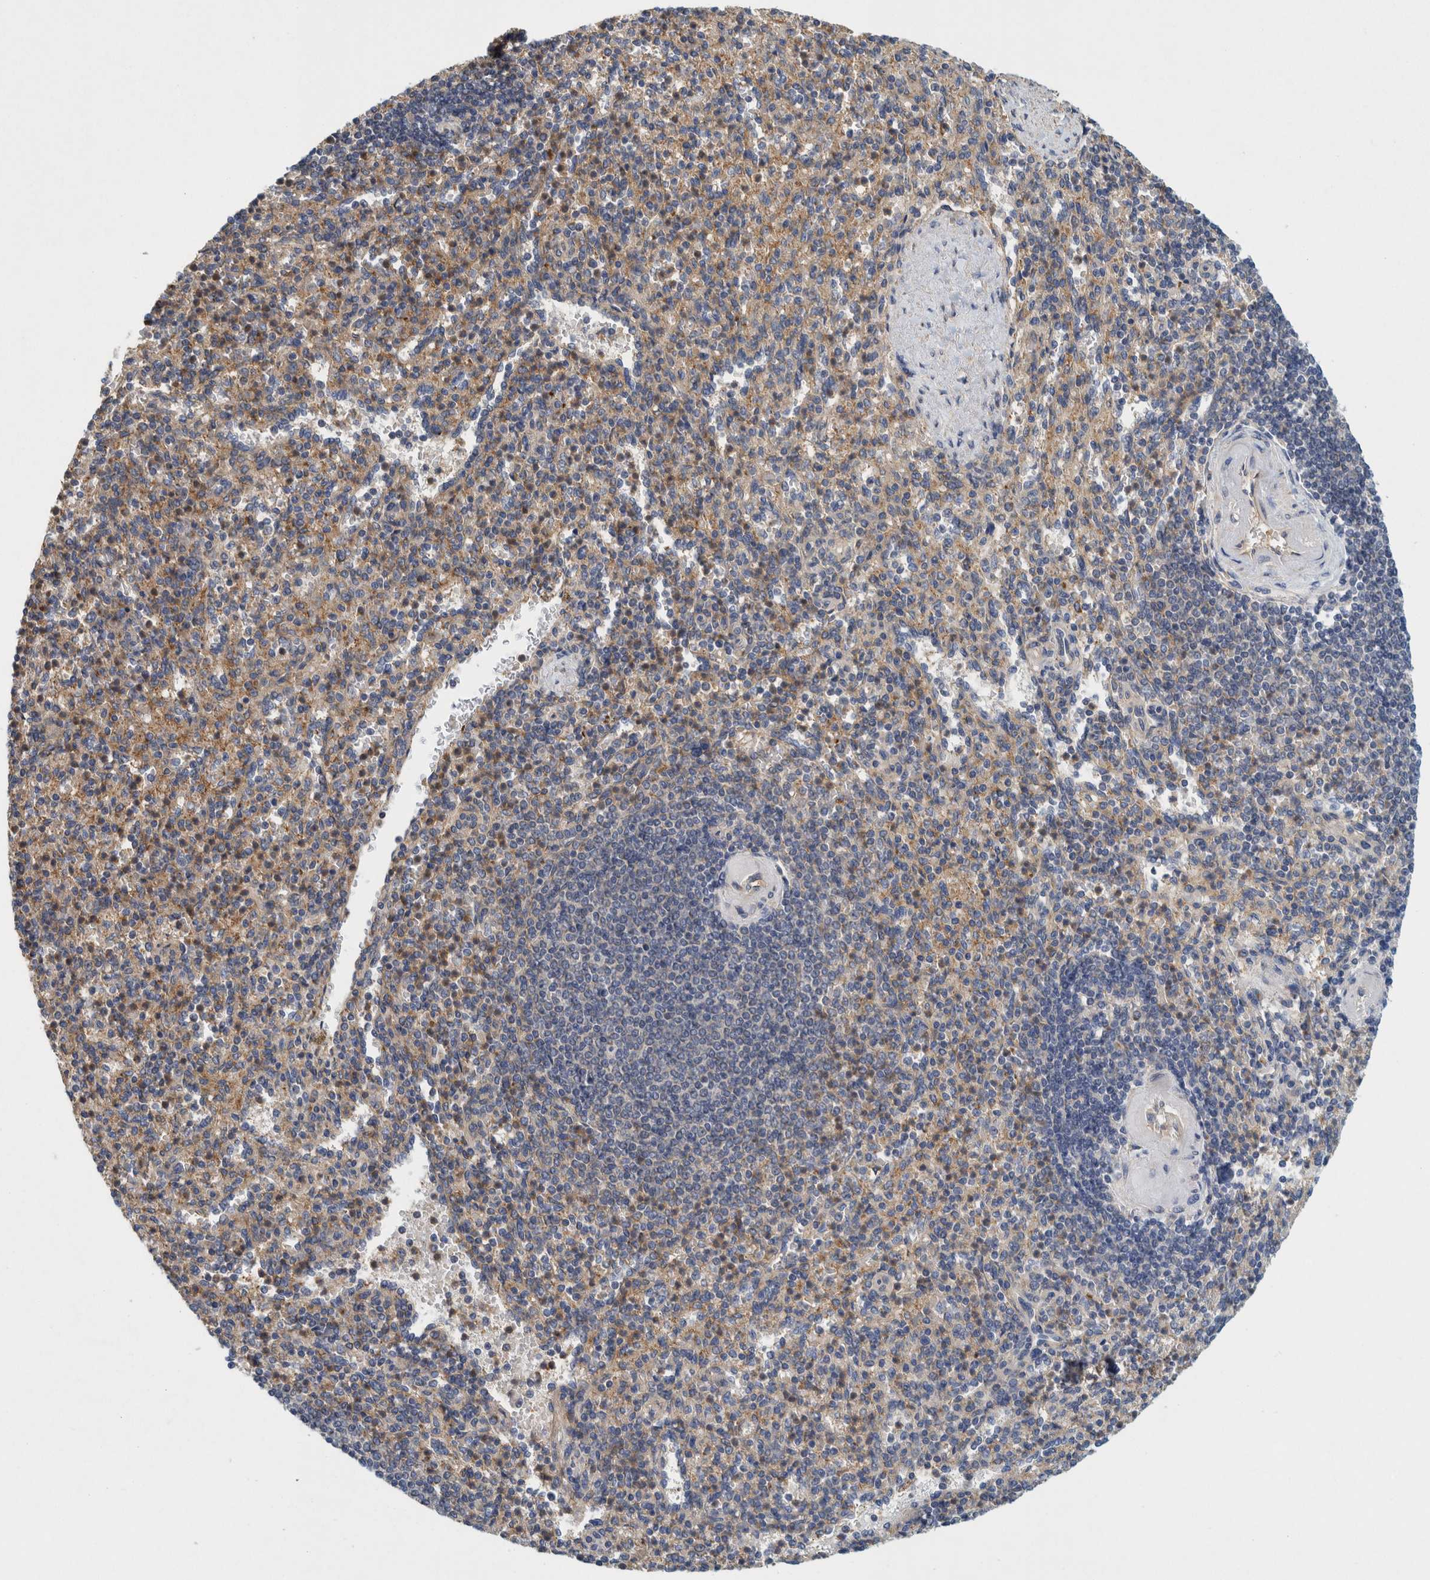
{"staining": {"intensity": "weak", "quantity": ">75%", "location": "cytoplasmic/membranous"}, "tissue": "spleen", "cell_type": "Cells in red pulp", "image_type": "normal", "snomed": [{"axis": "morphology", "description": "Normal tissue, NOS"}, {"axis": "topography", "description": "Spleen"}], "caption": "The immunohistochemical stain labels weak cytoplasmic/membranous expression in cells in red pulp of benign spleen.", "gene": "ZNF324B", "patient": {"sex": "female", "age": 74}}